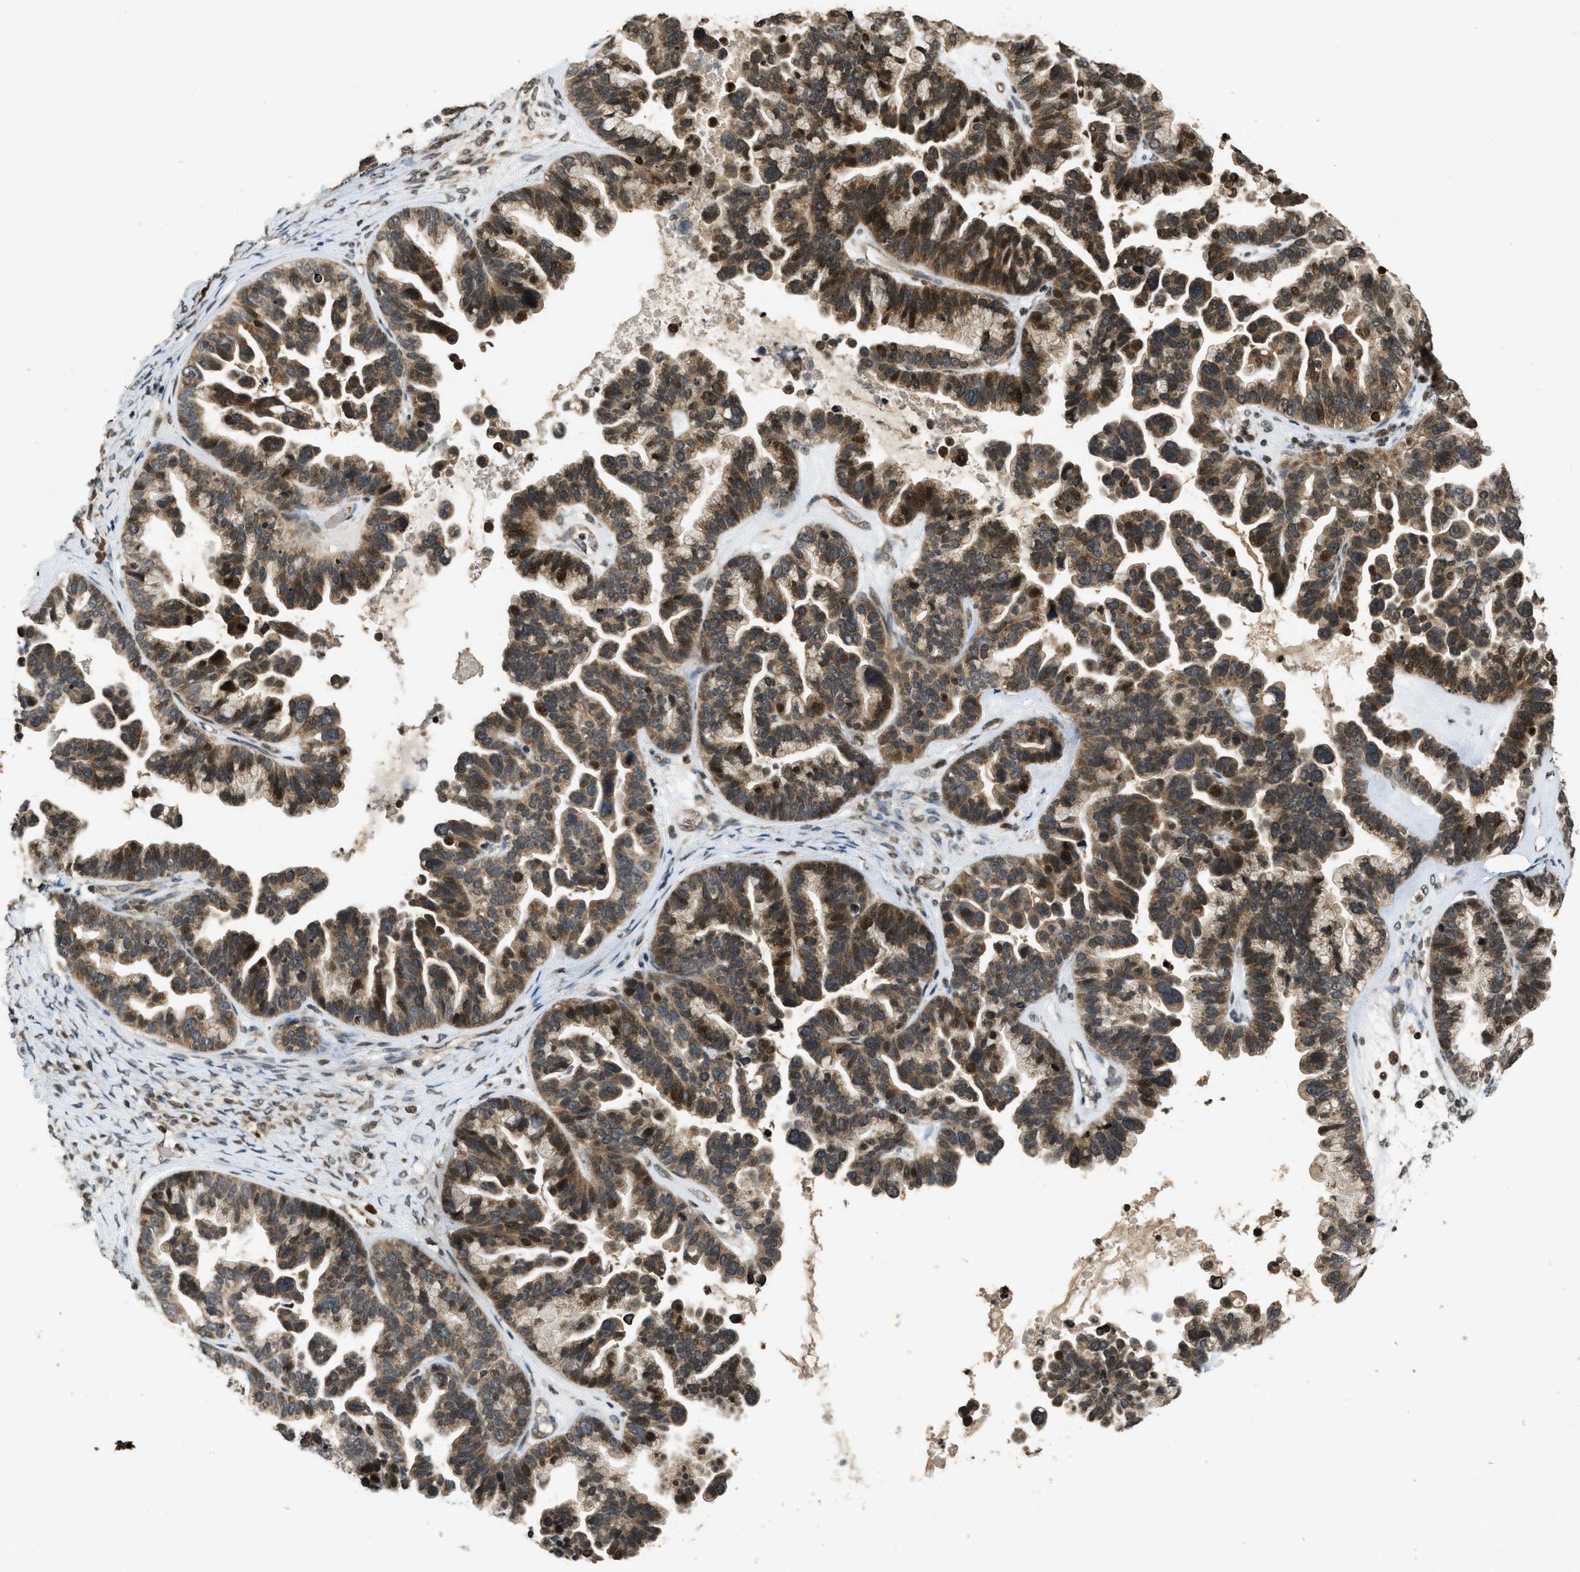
{"staining": {"intensity": "strong", "quantity": ">75%", "location": "cytoplasmic/membranous,nuclear"}, "tissue": "ovarian cancer", "cell_type": "Tumor cells", "image_type": "cancer", "snomed": [{"axis": "morphology", "description": "Cystadenocarcinoma, serous, NOS"}, {"axis": "topography", "description": "Ovary"}], "caption": "Ovarian serous cystadenocarcinoma was stained to show a protein in brown. There is high levels of strong cytoplasmic/membranous and nuclear positivity in approximately >75% of tumor cells.", "gene": "SIAH1", "patient": {"sex": "female", "age": 56}}